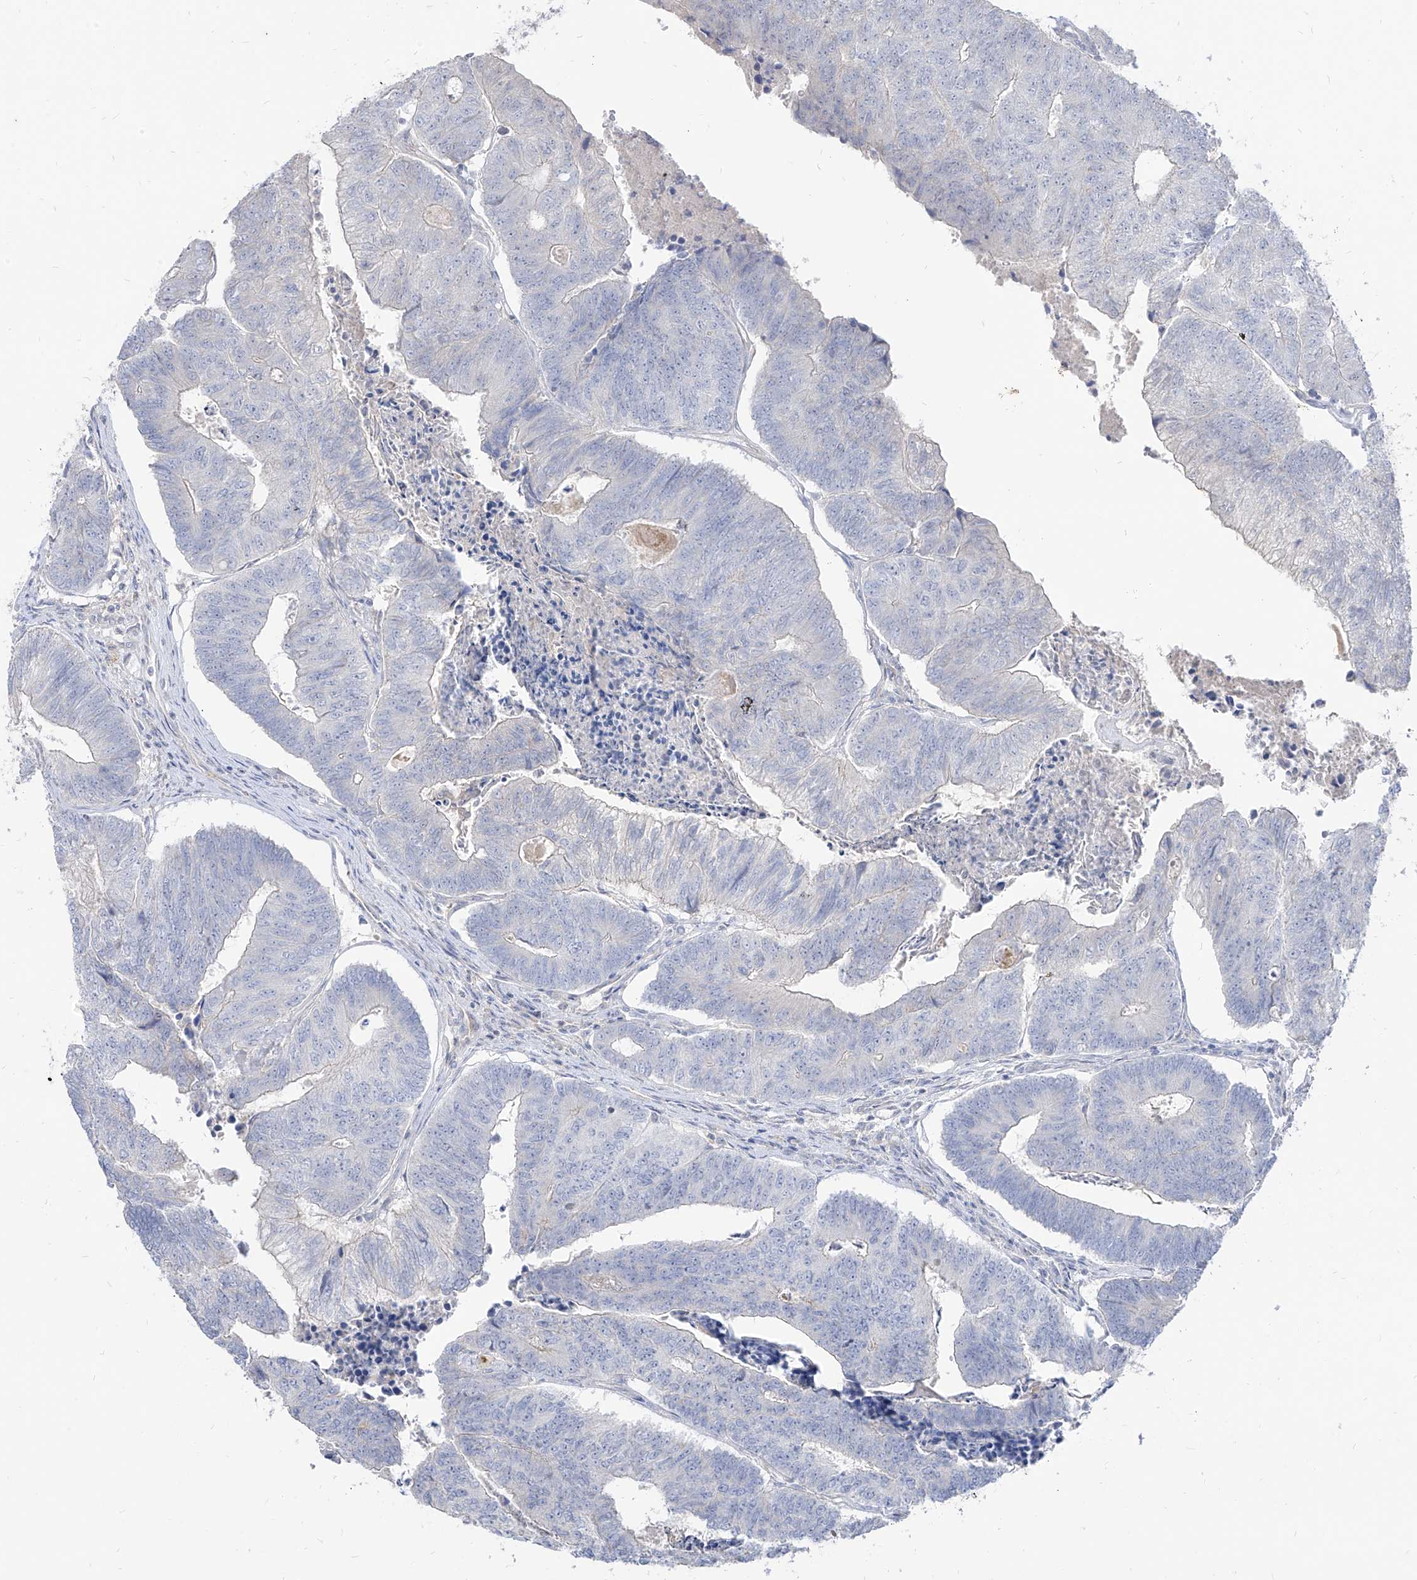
{"staining": {"intensity": "negative", "quantity": "none", "location": "none"}, "tissue": "colorectal cancer", "cell_type": "Tumor cells", "image_type": "cancer", "snomed": [{"axis": "morphology", "description": "Adenocarcinoma, NOS"}, {"axis": "topography", "description": "Colon"}], "caption": "Image shows no protein expression in tumor cells of adenocarcinoma (colorectal) tissue.", "gene": "RBFOX3", "patient": {"sex": "female", "age": 67}}